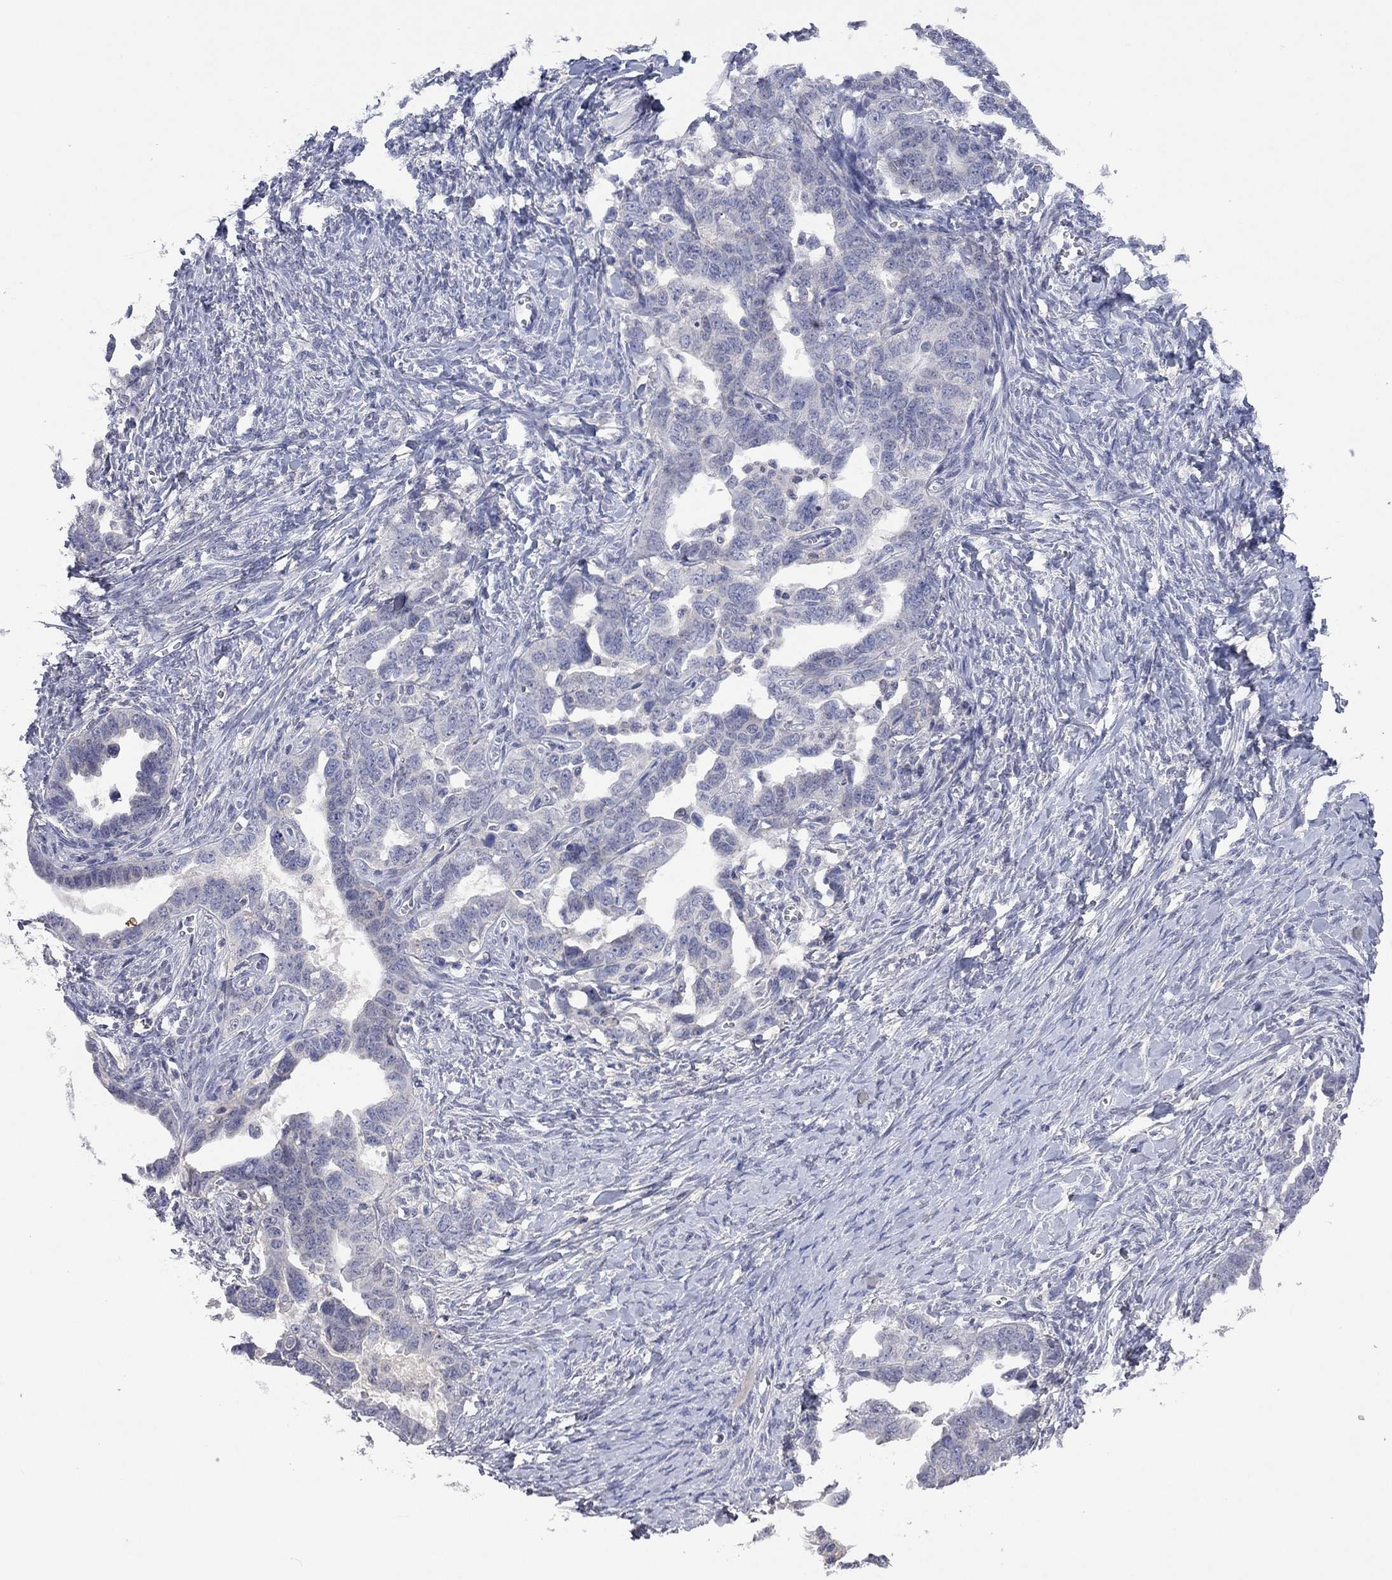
{"staining": {"intensity": "negative", "quantity": "none", "location": "none"}, "tissue": "ovarian cancer", "cell_type": "Tumor cells", "image_type": "cancer", "snomed": [{"axis": "morphology", "description": "Cystadenocarcinoma, serous, NOS"}, {"axis": "topography", "description": "Ovary"}], "caption": "Tumor cells are negative for brown protein staining in serous cystadenocarcinoma (ovarian).", "gene": "MMP13", "patient": {"sex": "female", "age": 69}}